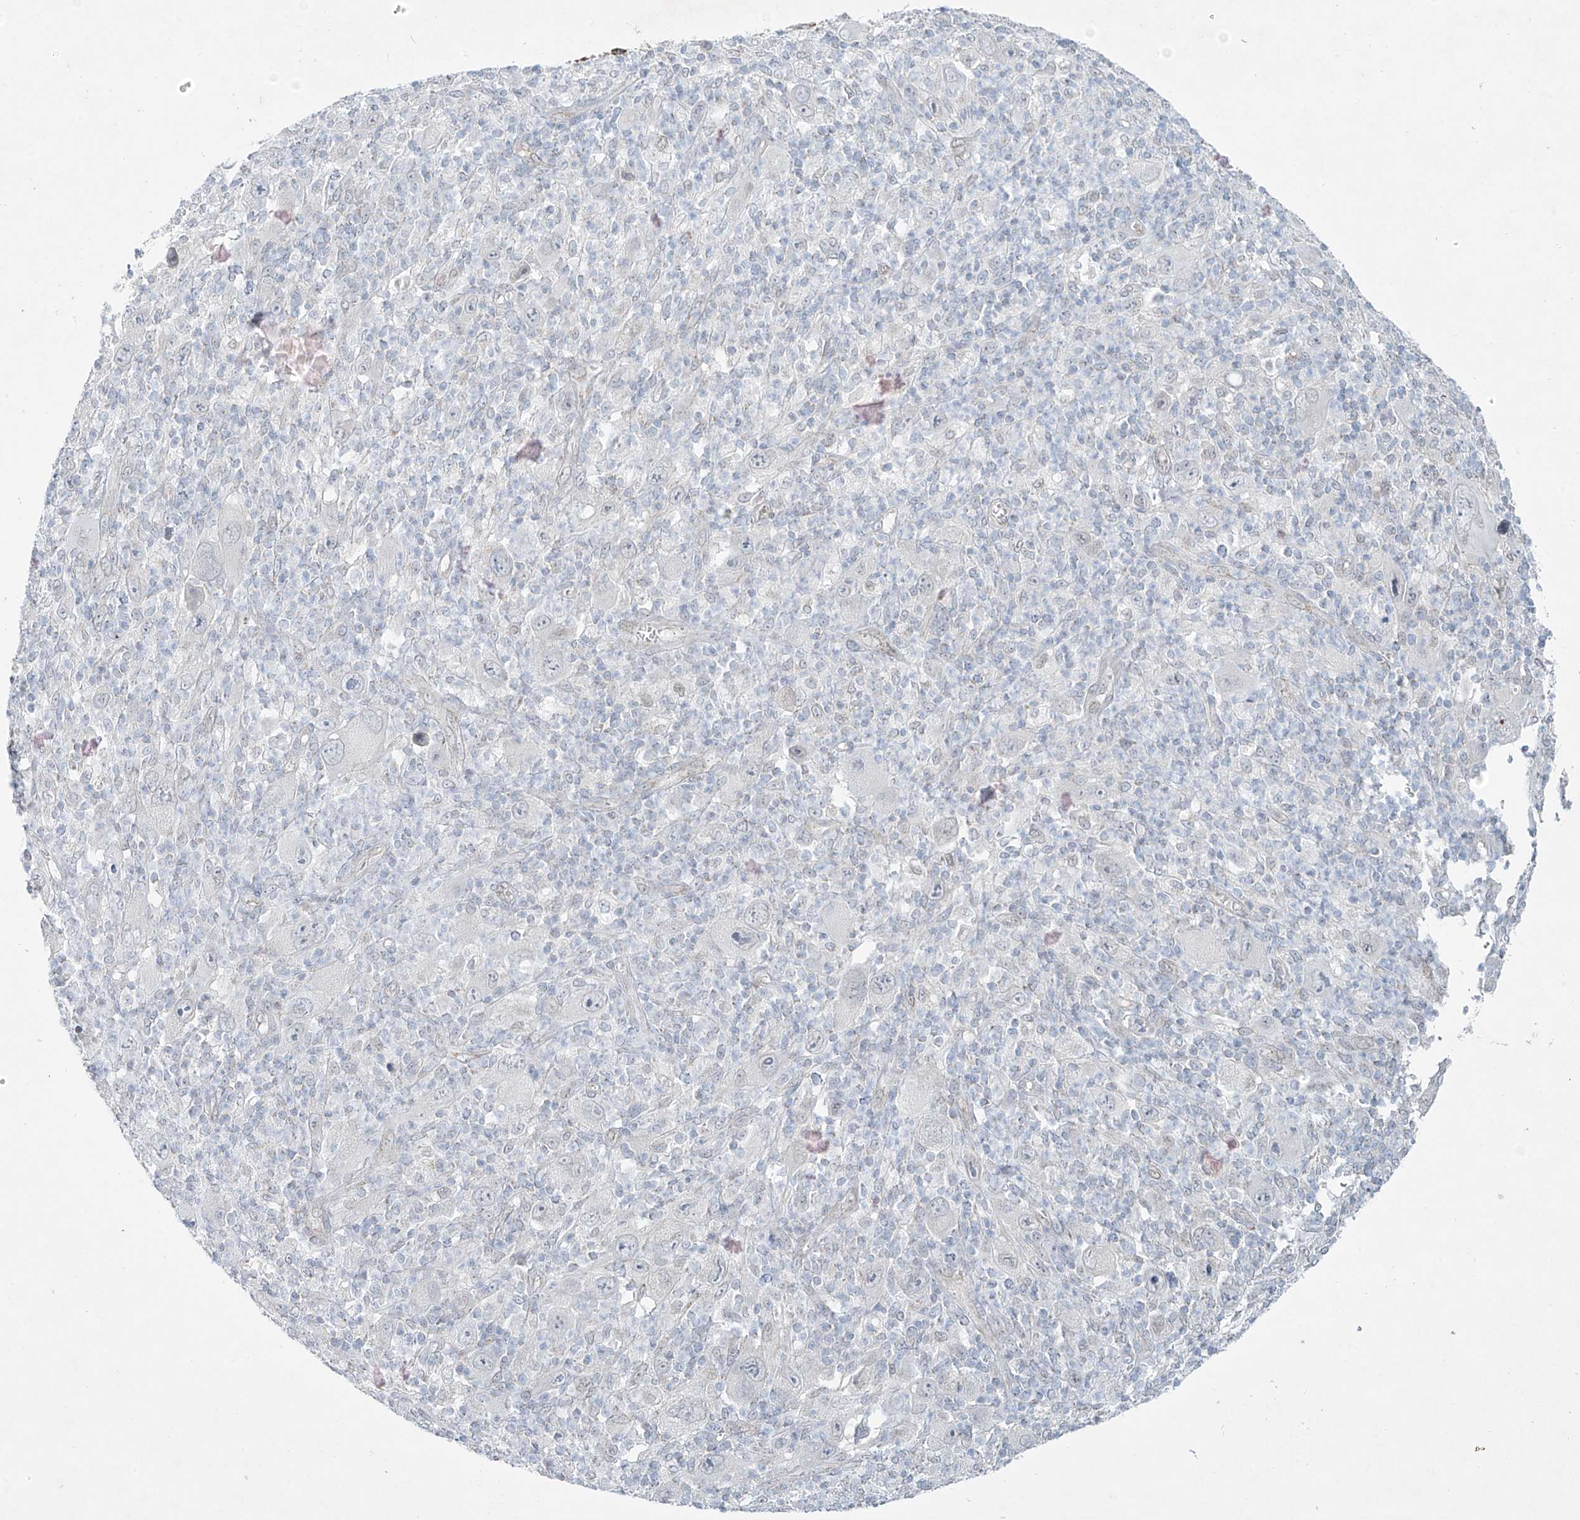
{"staining": {"intensity": "negative", "quantity": "none", "location": "none"}, "tissue": "melanoma", "cell_type": "Tumor cells", "image_type": "cancer", "snomed": [{"axis": "morphology", "description": "Malignant melanoma, Metastatic site"}, {"axis": "topography", "description": "Skin"}], "caption": "An image of human malignant melanoma (metastatic site) is negative for staining in tumor cells. (Stains: DAB (3,3'-diaminobenzidine) immunohistochemistry (IHC) with hematoxylin counter stain, Microscopy: brightfield microscopy at high magnification).", "gene": "SMDT1", "patient": {"sex": "female", "age": 56}}